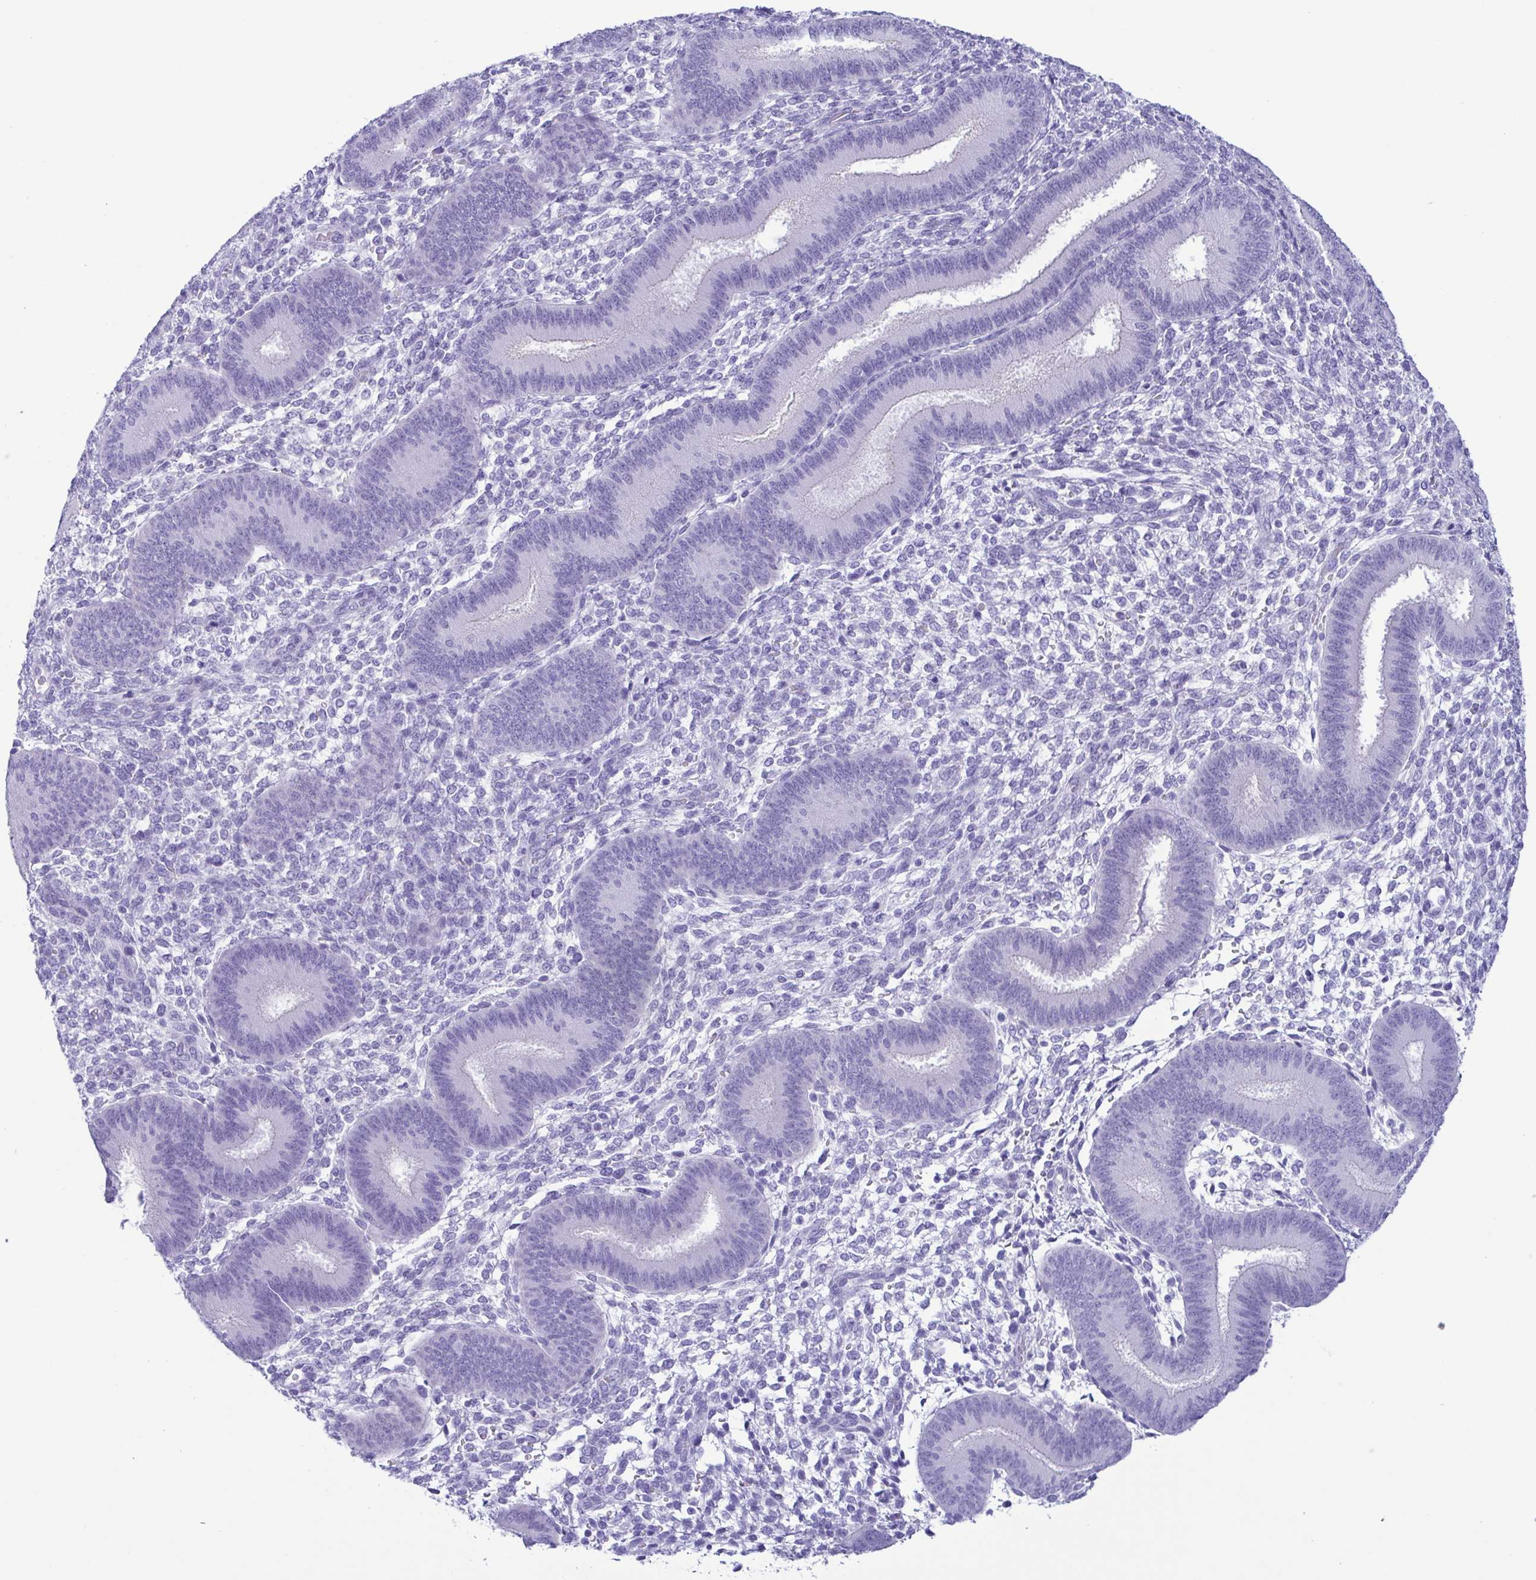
{"staining": {"intensity": "negative", "quantity": "none", "location": "none"}, "tissue": "endometrium", "cell_type": "Cells in endometrial stroma", "image_type": "normal", "snomed": [{"axis": "morphology", "description": "Normal tissue, NOS"}, {"axis": "topography", "description": "Endometrium"}], "caption": "The histopathology image shows no staining of cells in endometrial stroma in benign endometrium.", "gene": "TSPY10", "patient": {"sex": "female", "age": 39}}